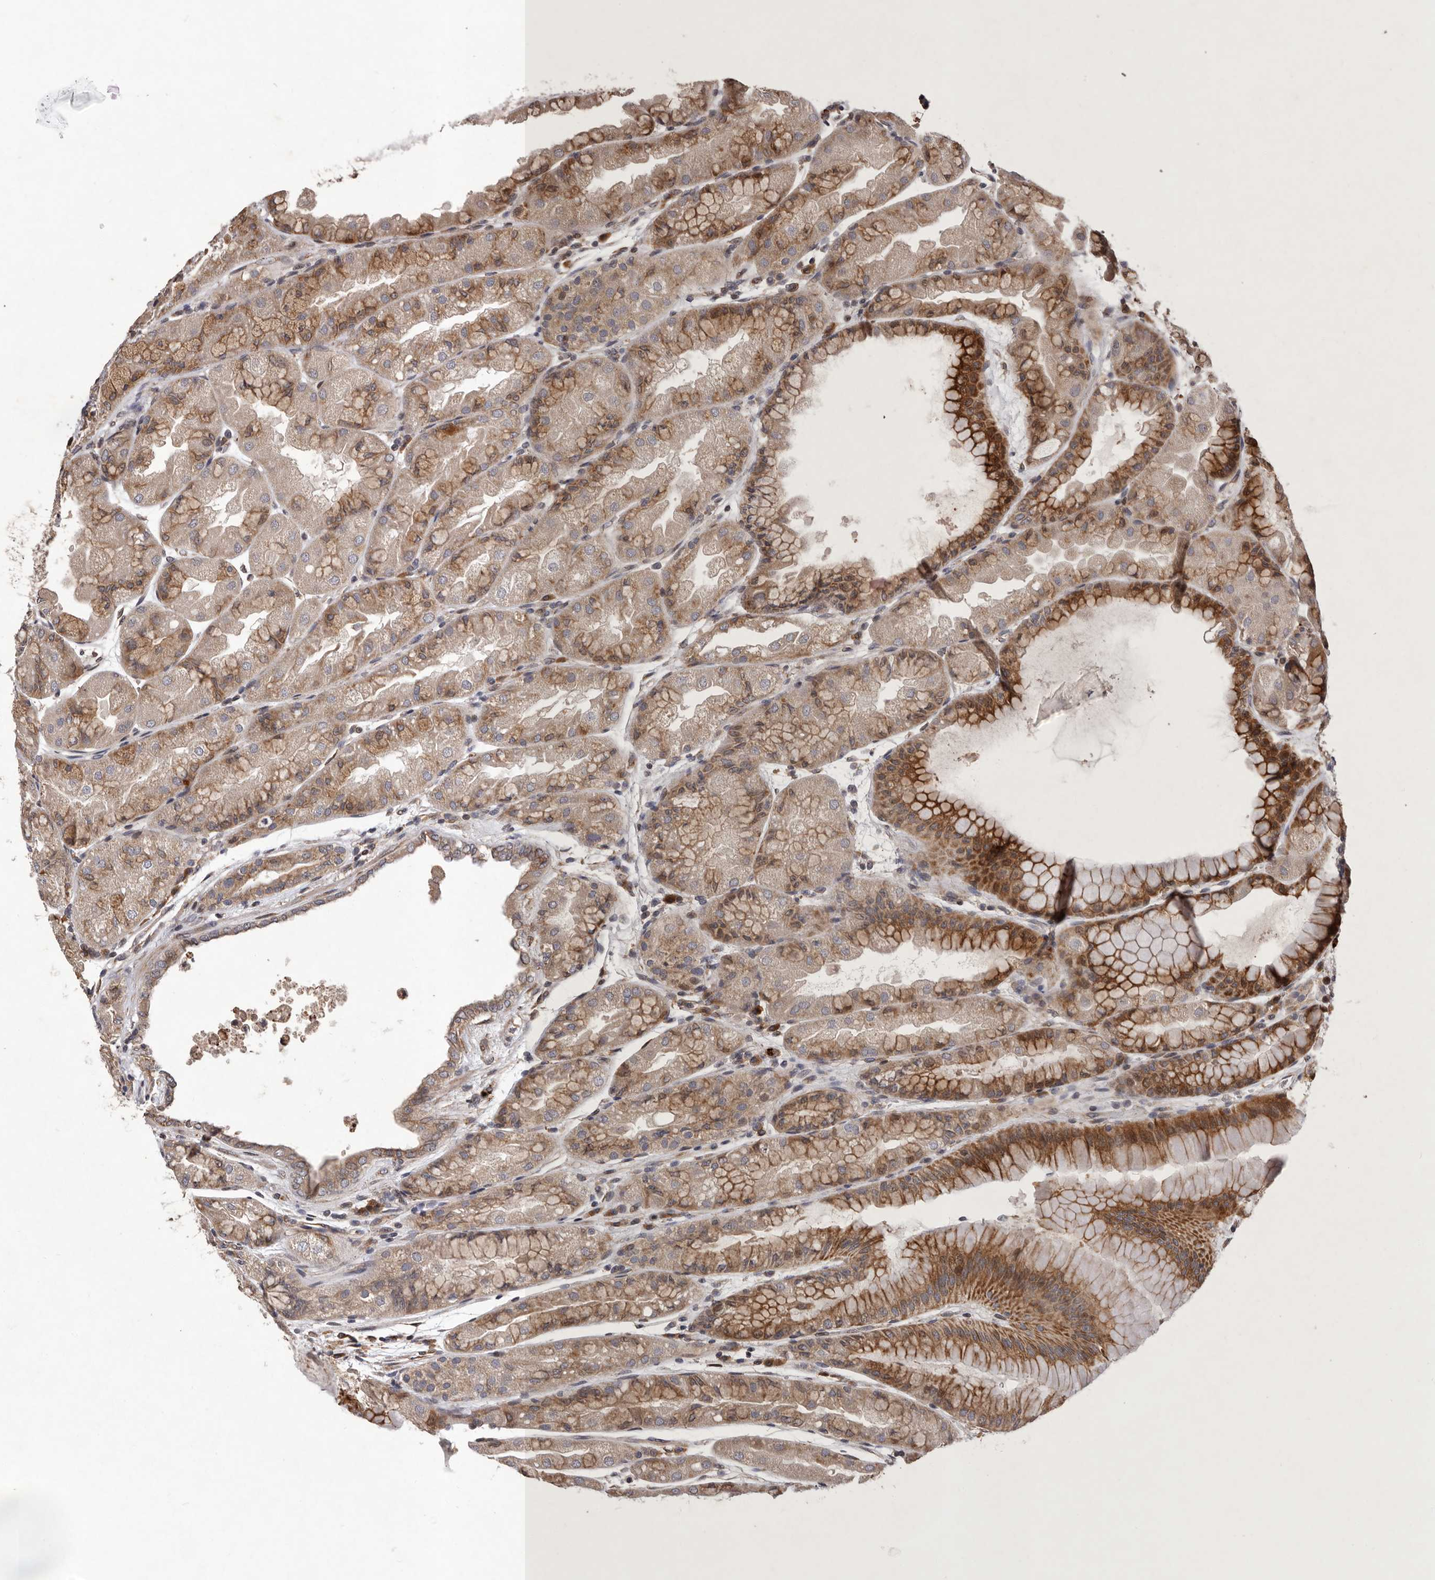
{"staining": {"intensity": "moderate", "quantity": ">75%", "location": "cytoplasmic/membranous"}, "tissue": "stomach", "cell_type": "Glandular cells", "image_type": "normal", "snomed": [{"axis": "morphology", "description": "Normal tissue, NOS"}, {"axis": "topography", "description": "Stomach, upper"}], "caption": "Immunohistochemical staining of normal human stomach displays medium levels of moderate cytoplasmic/membranous positivity in approximately >75% of glandular cells.", "gene": "GADD45B", "patient": {"sex": "male", "age": 47}}